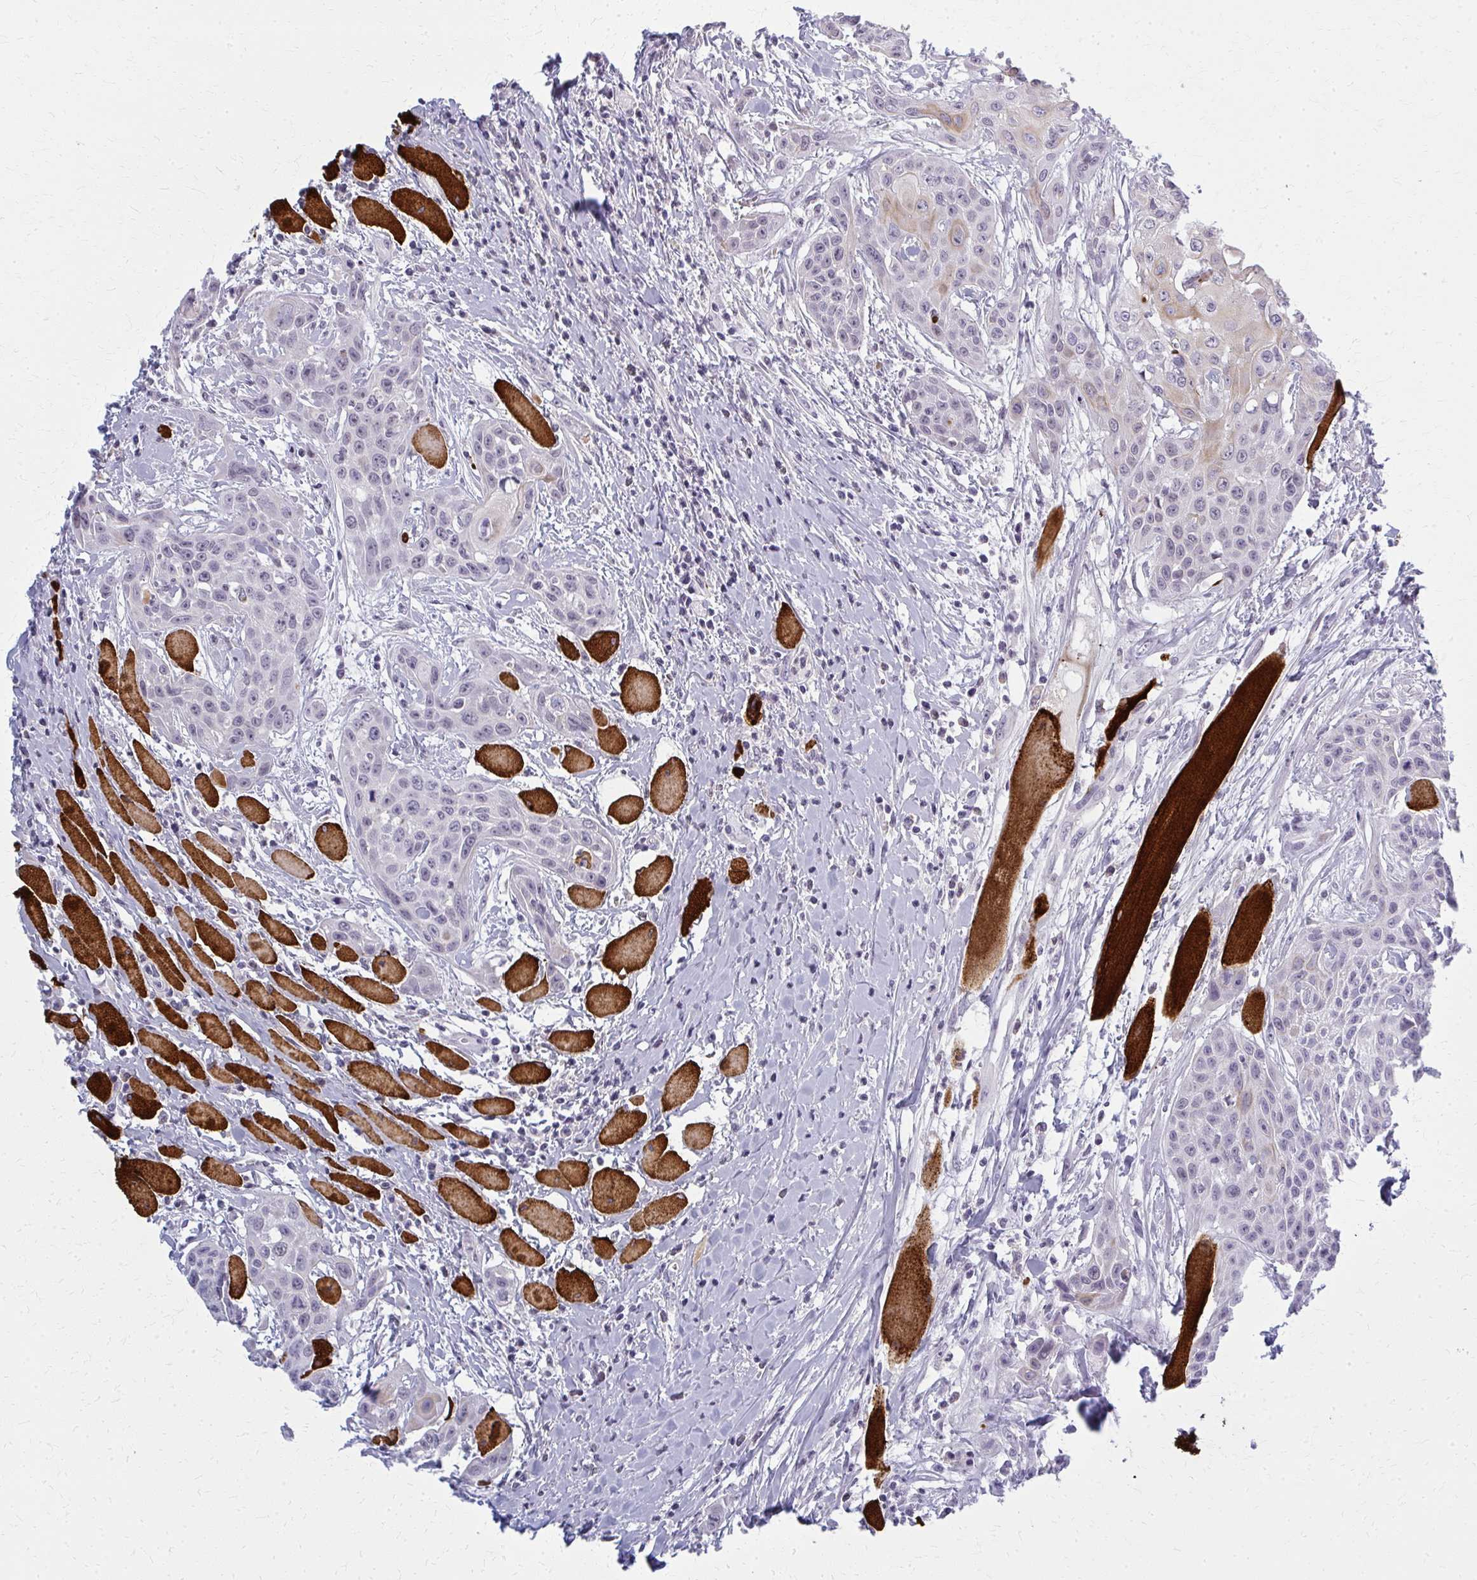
{"staining": {"intensity": "weak", "quantity": "<25%", "location": "cytoplasmic/membranous"}, "tissue": "head and neck cancer", "cell_type": "Tumor cells", "image_type": "cancer", "snomed": [{"axis": "morphology", "description": "Squamous cell carcinoma, NOS"}, {"axis": "topography", "description": "Head-Neck"}], "caption": "Immunohistochemistry (IHC) photomicrograph of neoplastic tissue: human head and neck squamous cell carcinoma stained with DAB shows no significant protein expression in tumor cells. Brightfield microscopy of immunohistochemistry stained with DAB (brown) and hematoxylin (blue), captured at high magnification.", "gene": "CASQ2", "patient": {"sex": "female", "age": 73}}